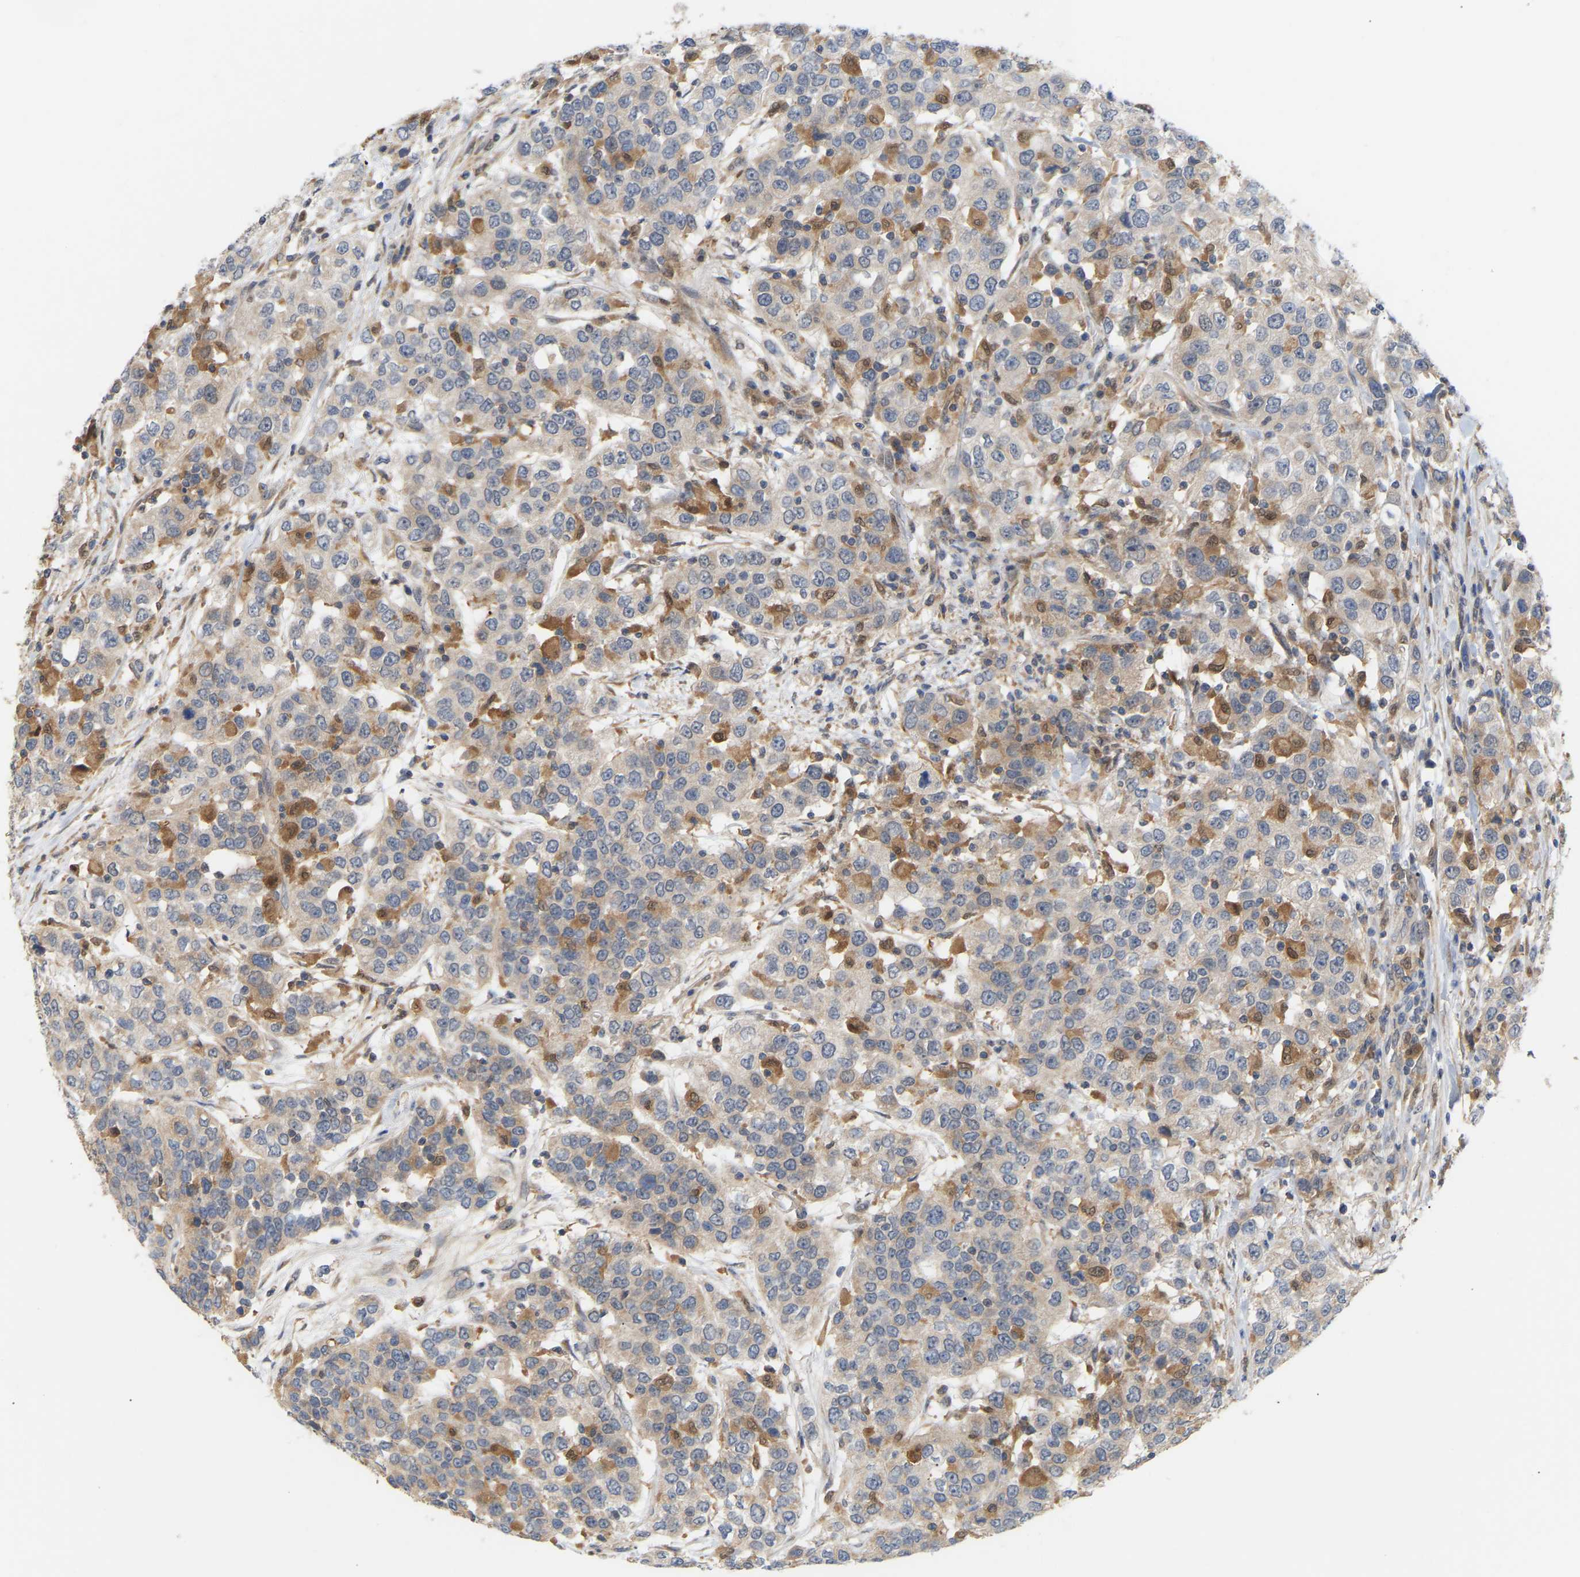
{"staining": {"intensity": "weak", "quantity": "<25%", "location": "cytoplasmic/membranous"}, "tissue": "urothelial cancer", "cell_type": "Tumor cells", "image_type": "cancer", "snomed": [{"axis": "morphology", "description": "Urothelial carcinoma, High grade"}, {"axis": "topography", "description": "Urinary bladder"}], "caption": "Immunohistochemistry histopathology image of high-grade urothelial carcinoma stained for a protein (brown), which shows no expression in tumor cells.", "gene": "TPMT", "patient": {"sex": "female", "age": 80}}